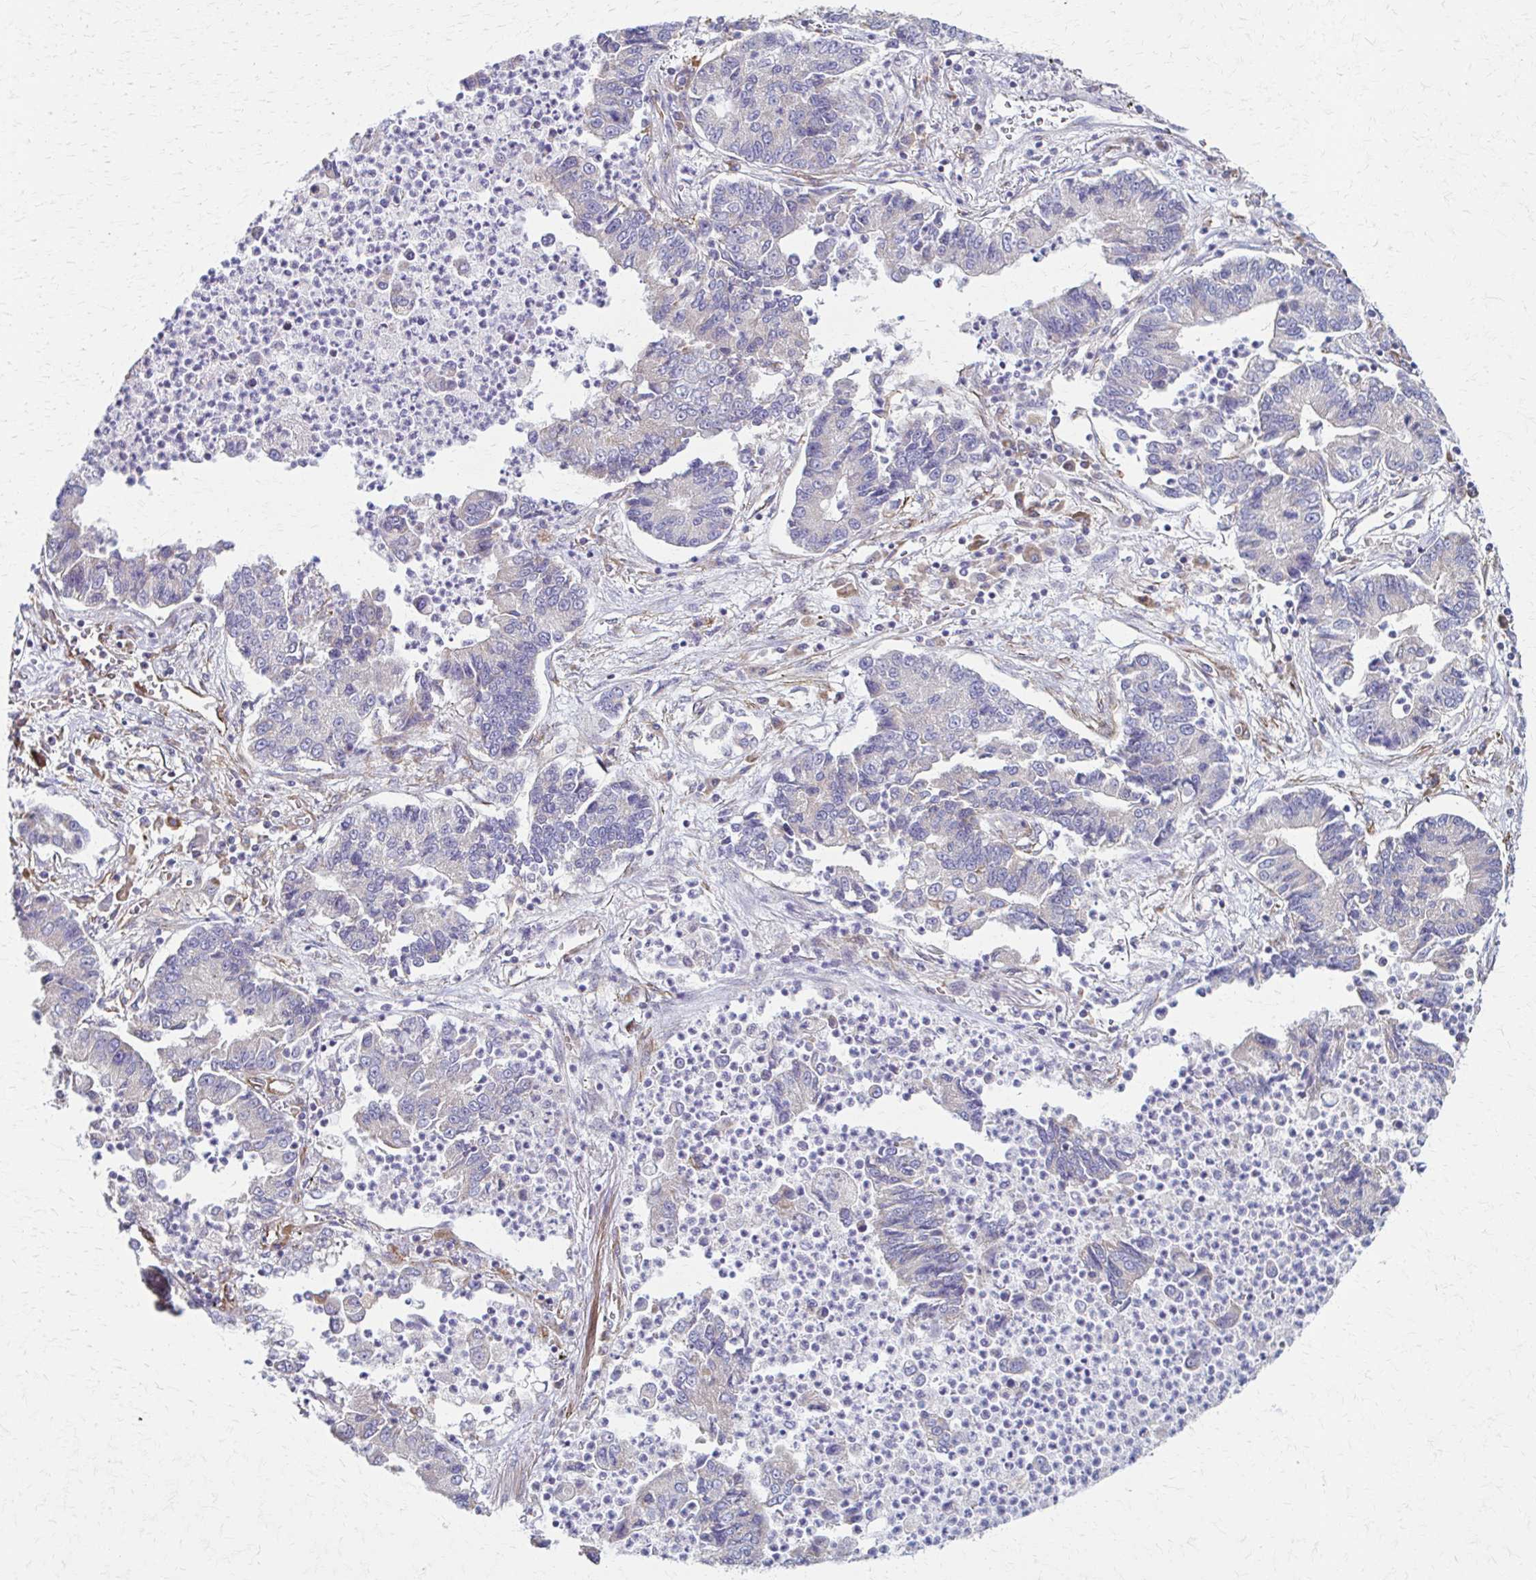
{"staining": {"intensity": "negative", "quantity": "none", "location": "none"}, "tissue": "lung cancer", "cell_type": "Tumor cells", "image_type": "cancer", "snomed": [{"axis": "morphology", "description": "Adenocarcinoma, NOS"}, {"axis": "topography", "description": "Lung"}], "caption": "This is an IHC micrograph of lung cancer (adenocarcinoma). There is no staining in tumor cells.", "gene": "TIMMDC1", "patient": {"sex": "female", "age": 57}}